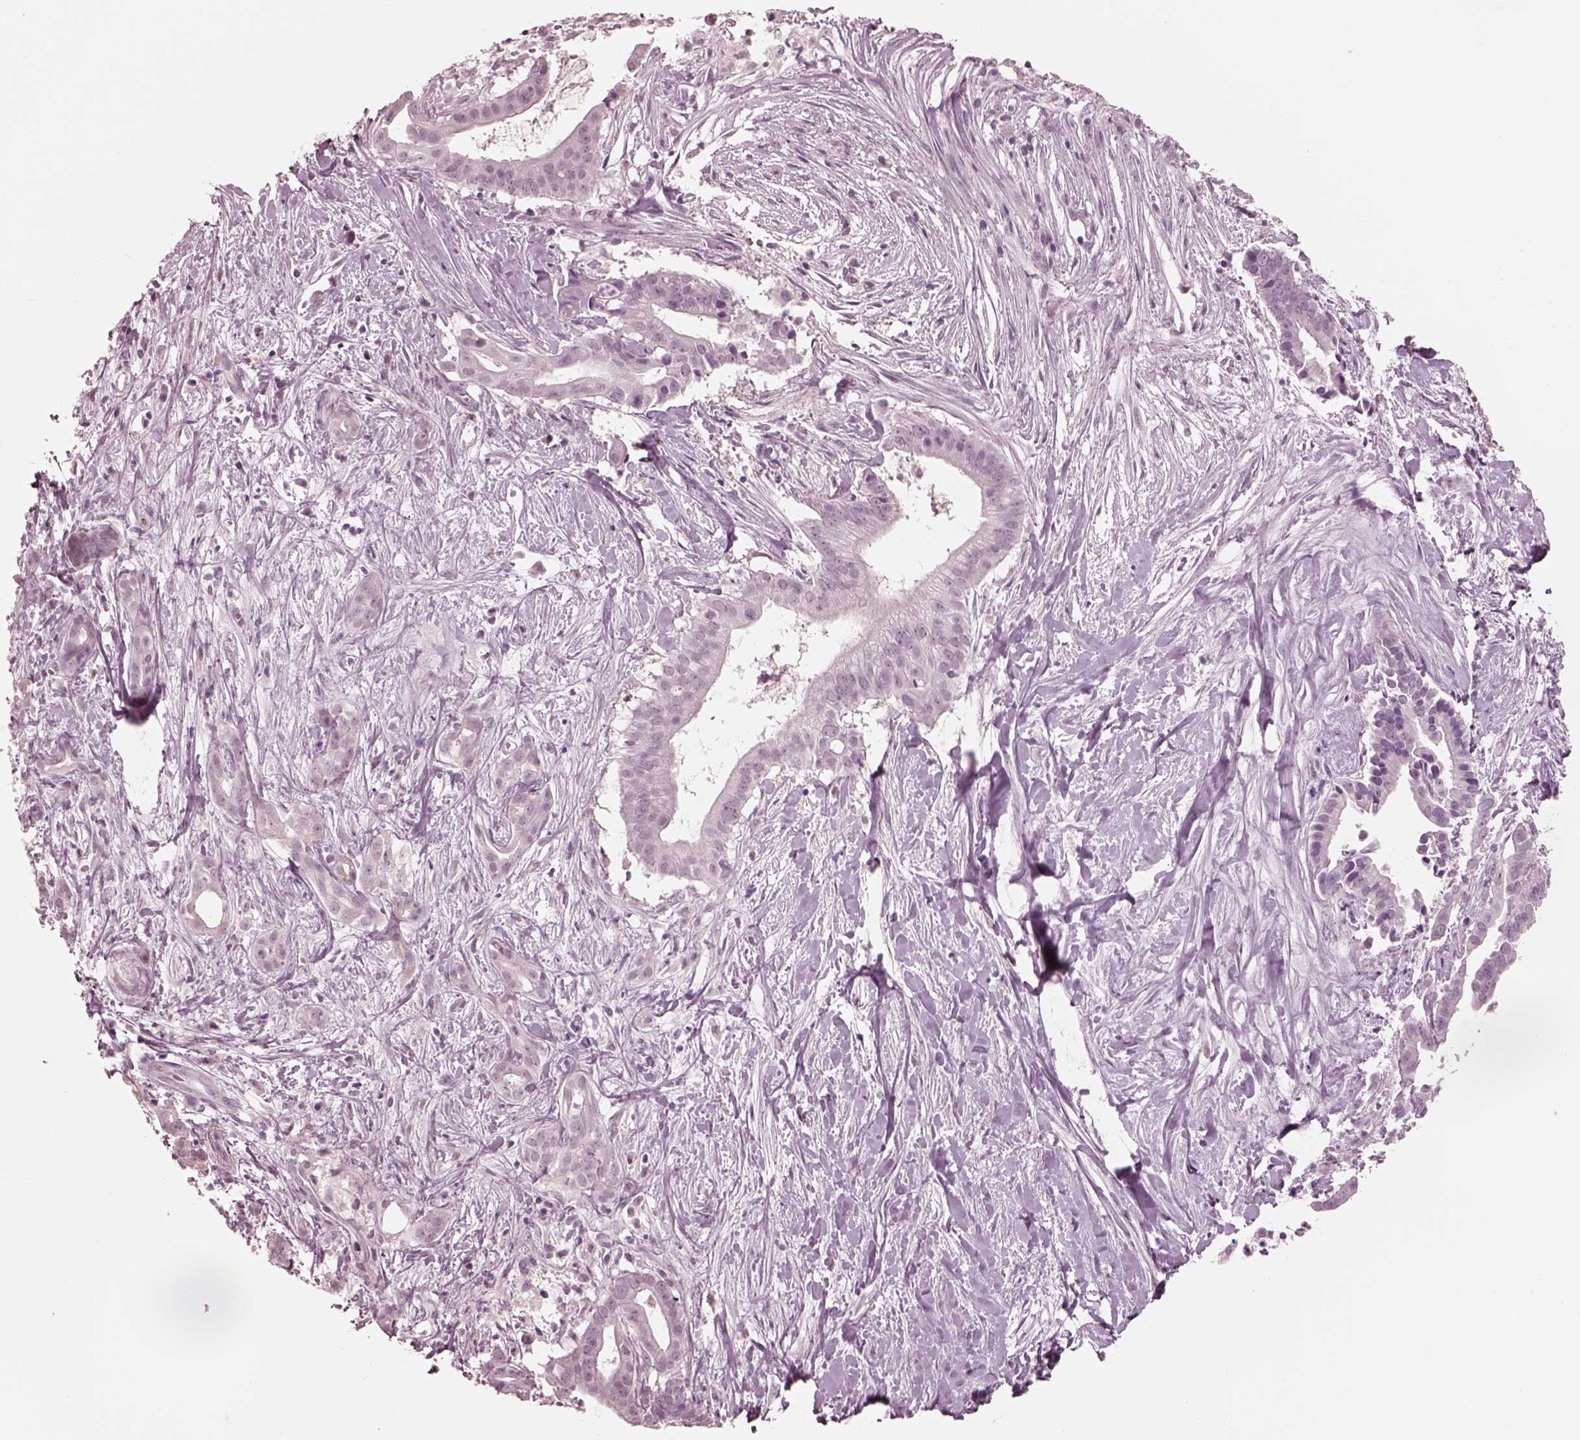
{"staining": {"intensity": "negative", "quantity": "none", "location": "none"}, "tissue": "pancreatic cancer", "cell_type": "Tumor cells", "image_type": "cancer", "snomed": [{"axis": "morphology", "description": "Adenocarcinoma, NOS"}, {"axis": "topography", "description": "Pancreas"}], "caption": "The IHC histopathology image has no significant positivity in tumor cells of pancreatic cancer tissue. (DAB IHC, high magnification).", "gene": "GARIN4", "patient": {"sex": "male", "age": 61}}